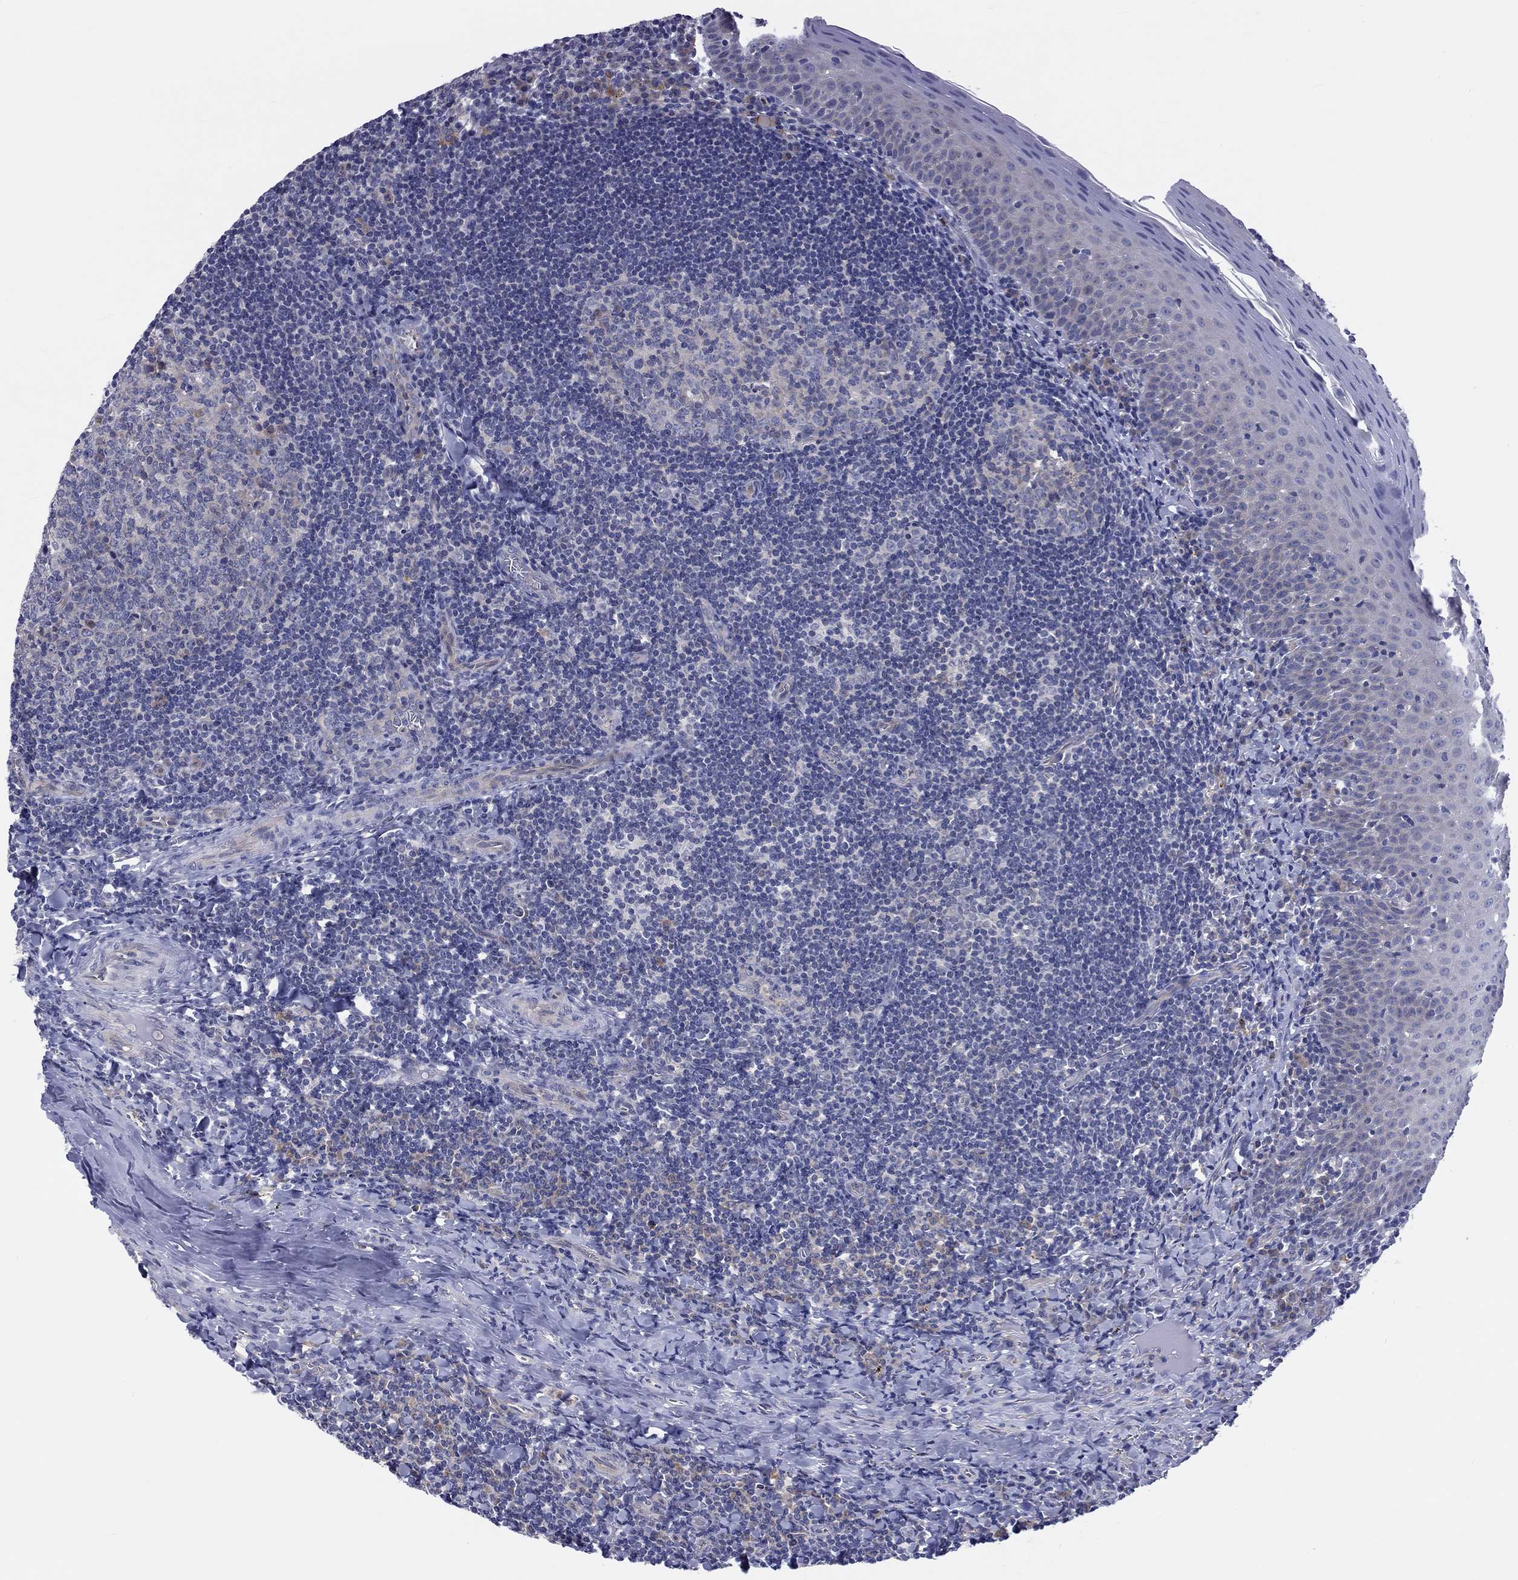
{"staining": {"intensity": "negative", "quantity": "none", "location": "none"}, "tissue": "tonsil", "cell_type": "Germinal center cells", "image_type": "normal", "snomed": [{"axis": "morphology", "description": "Normal tissue, NOS"}, {"axis": "morphology", "description": "Inflammation, NOS"}, {"axis": "topography", "description": "Tonsil"}], "caption": "The histopathology image exhibits no staining of germinal center cells in benign tonsil. (Immunohistochemistry, brightfield microscopy, high magnification).", "gene": "ABCG4", "patient": {"sex": "female", "age": 31}}